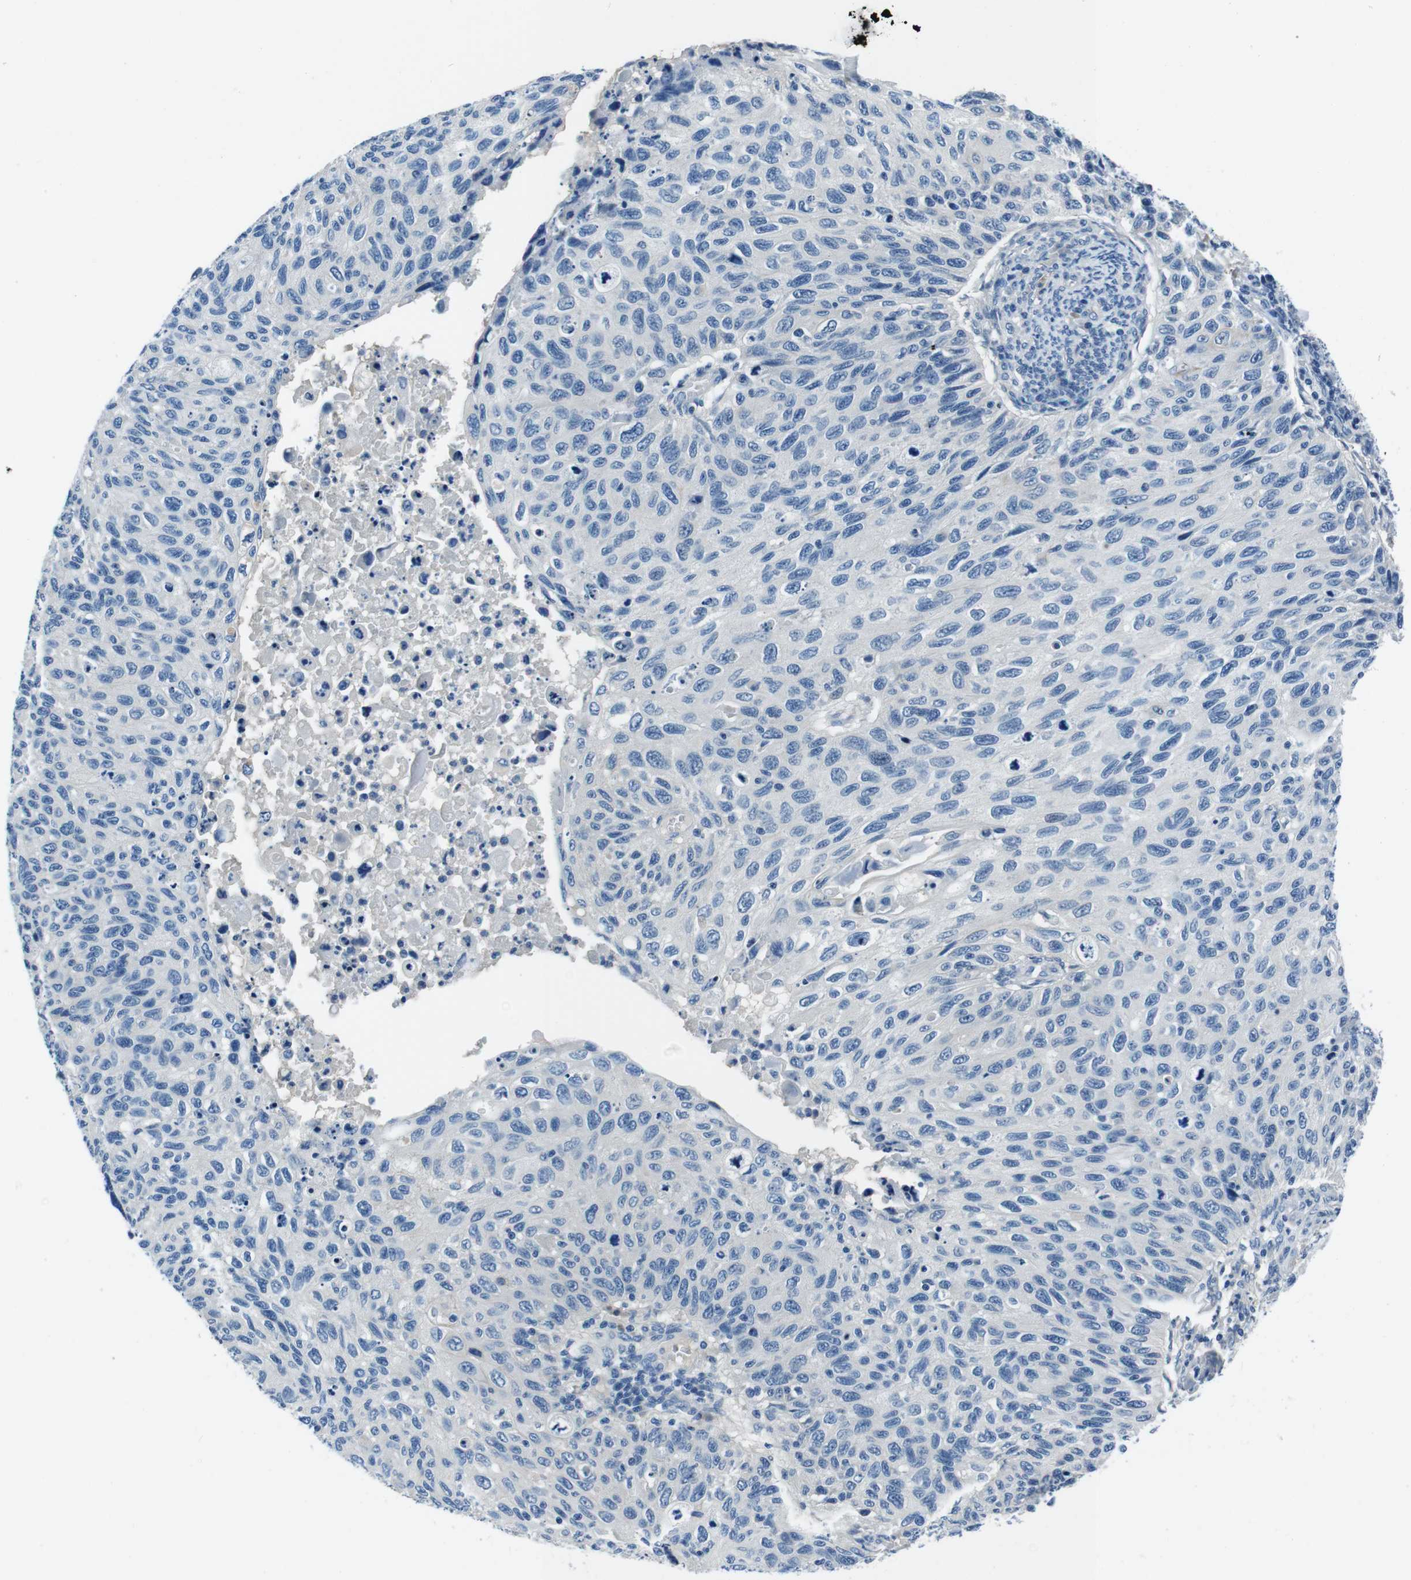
{"staining": {"intensity": "negative", "quantity": "none", "location": "none"}, "tissue": "cervical cancer", "cell_type": "Tumor cells", "image_type": "cancer", "snomed": [{"axis": "morphology", "description": "Squamous cell carcinoma, NOS"}, {"axis": "topography", "description": "Cervix"}], "caption": "Immunohistochemical staining of human squamous cell carcinoma (cervical) exhibits no significant expression in tumor cells.", "gene": "CASQ1", "patient": {"sex": "female", "age": 70}}